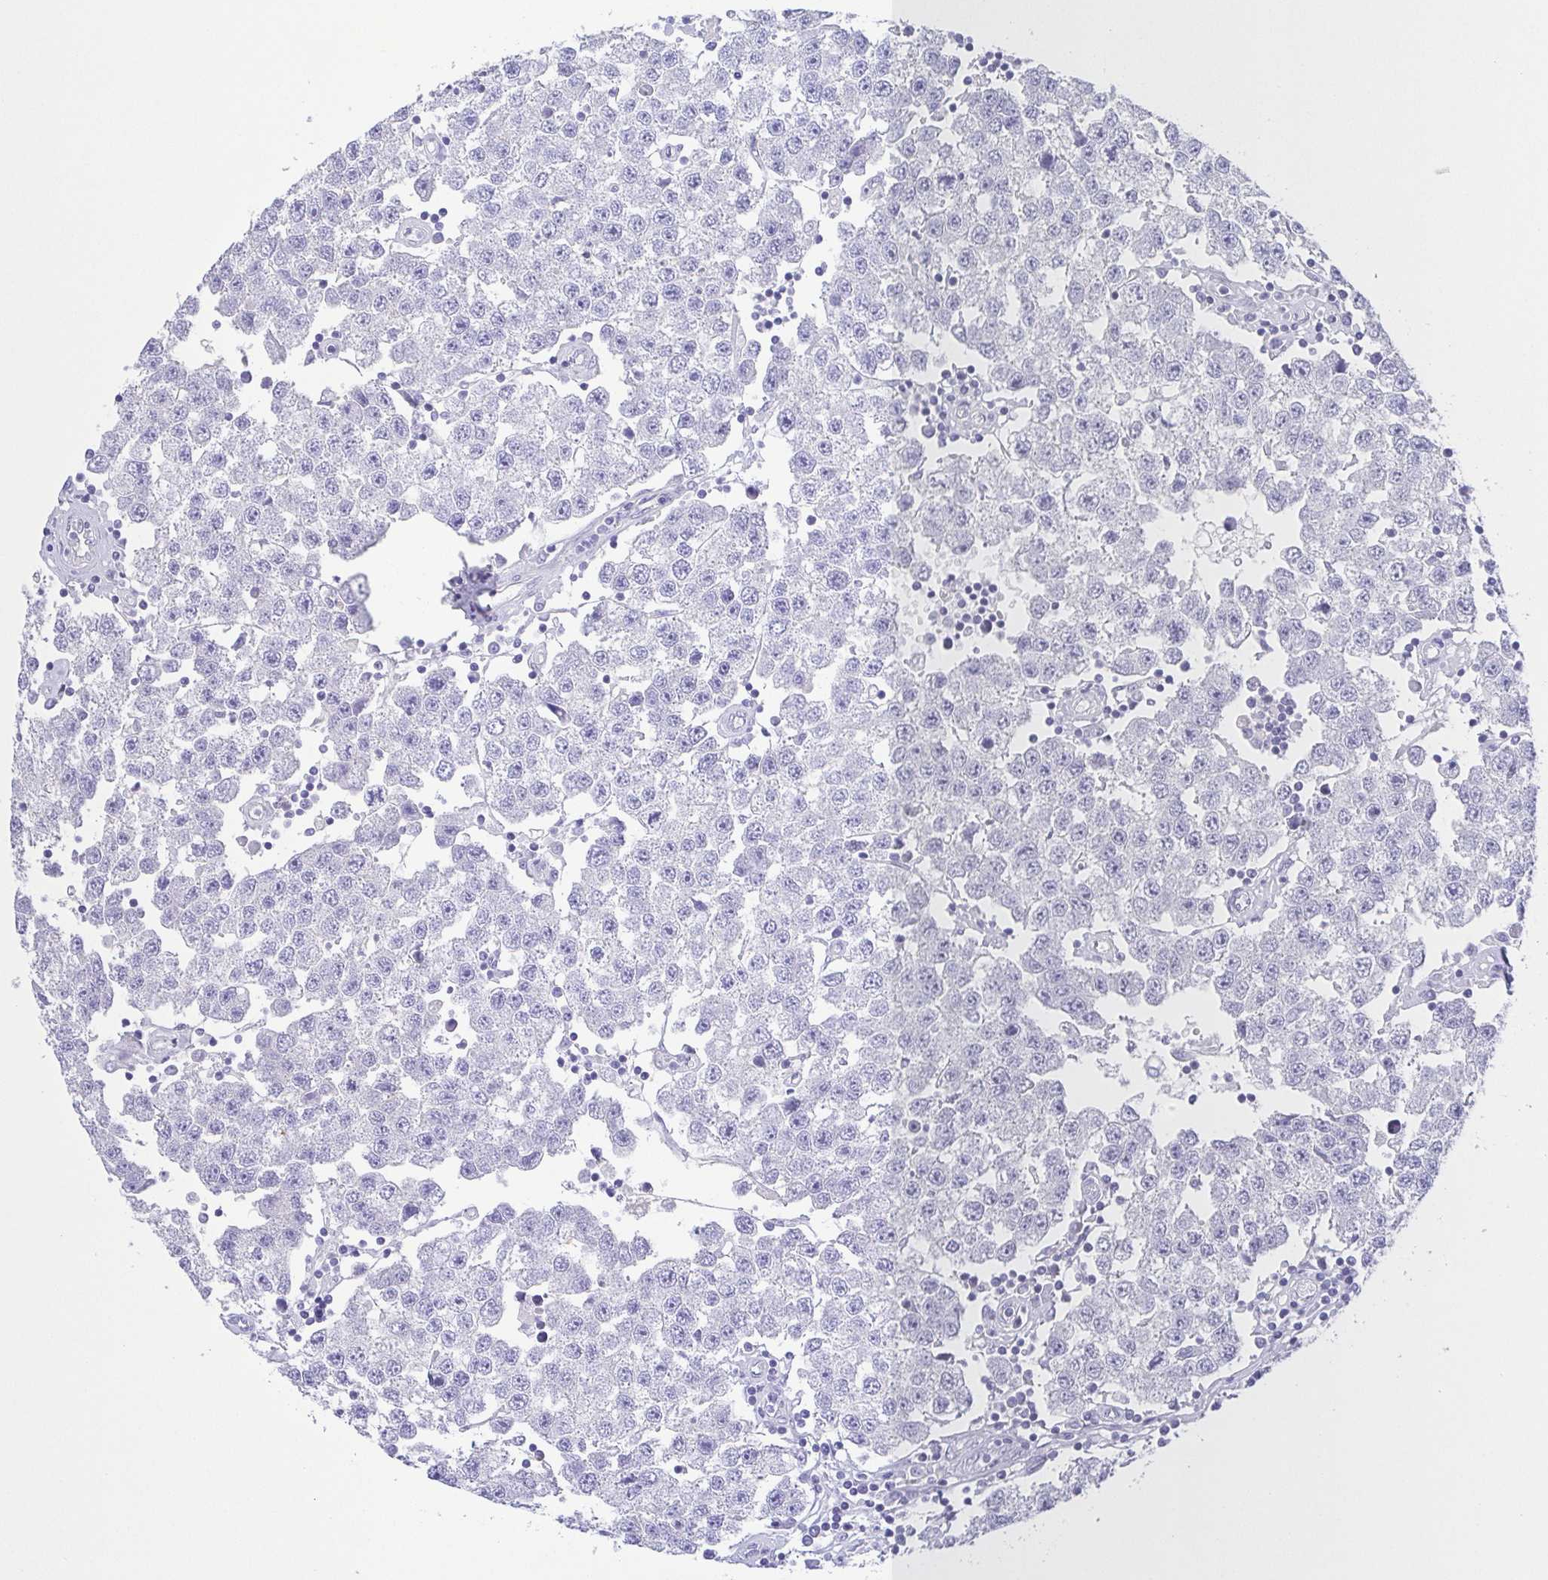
{"staining": {"intensity": "negative", "quantity": "none", "location": "none"}, "tissue": "testis cancer", "cell_type": "Tumor cells", "image_type": "cancer", "snomed": [{"axis": "morphology", "description": "Seminoma, NOS"}, {"axis": "topography", "description": "Testis"}], "caption": "Tumor cells are negative for protein expression in human seminoma (testis). (DAB (3,3'-diaminobenzidine) IHC visualized using brightfield microscopy, high magnification).", "gene": "PKDREJ", "patient": {"sex": "male", "age": 34}}